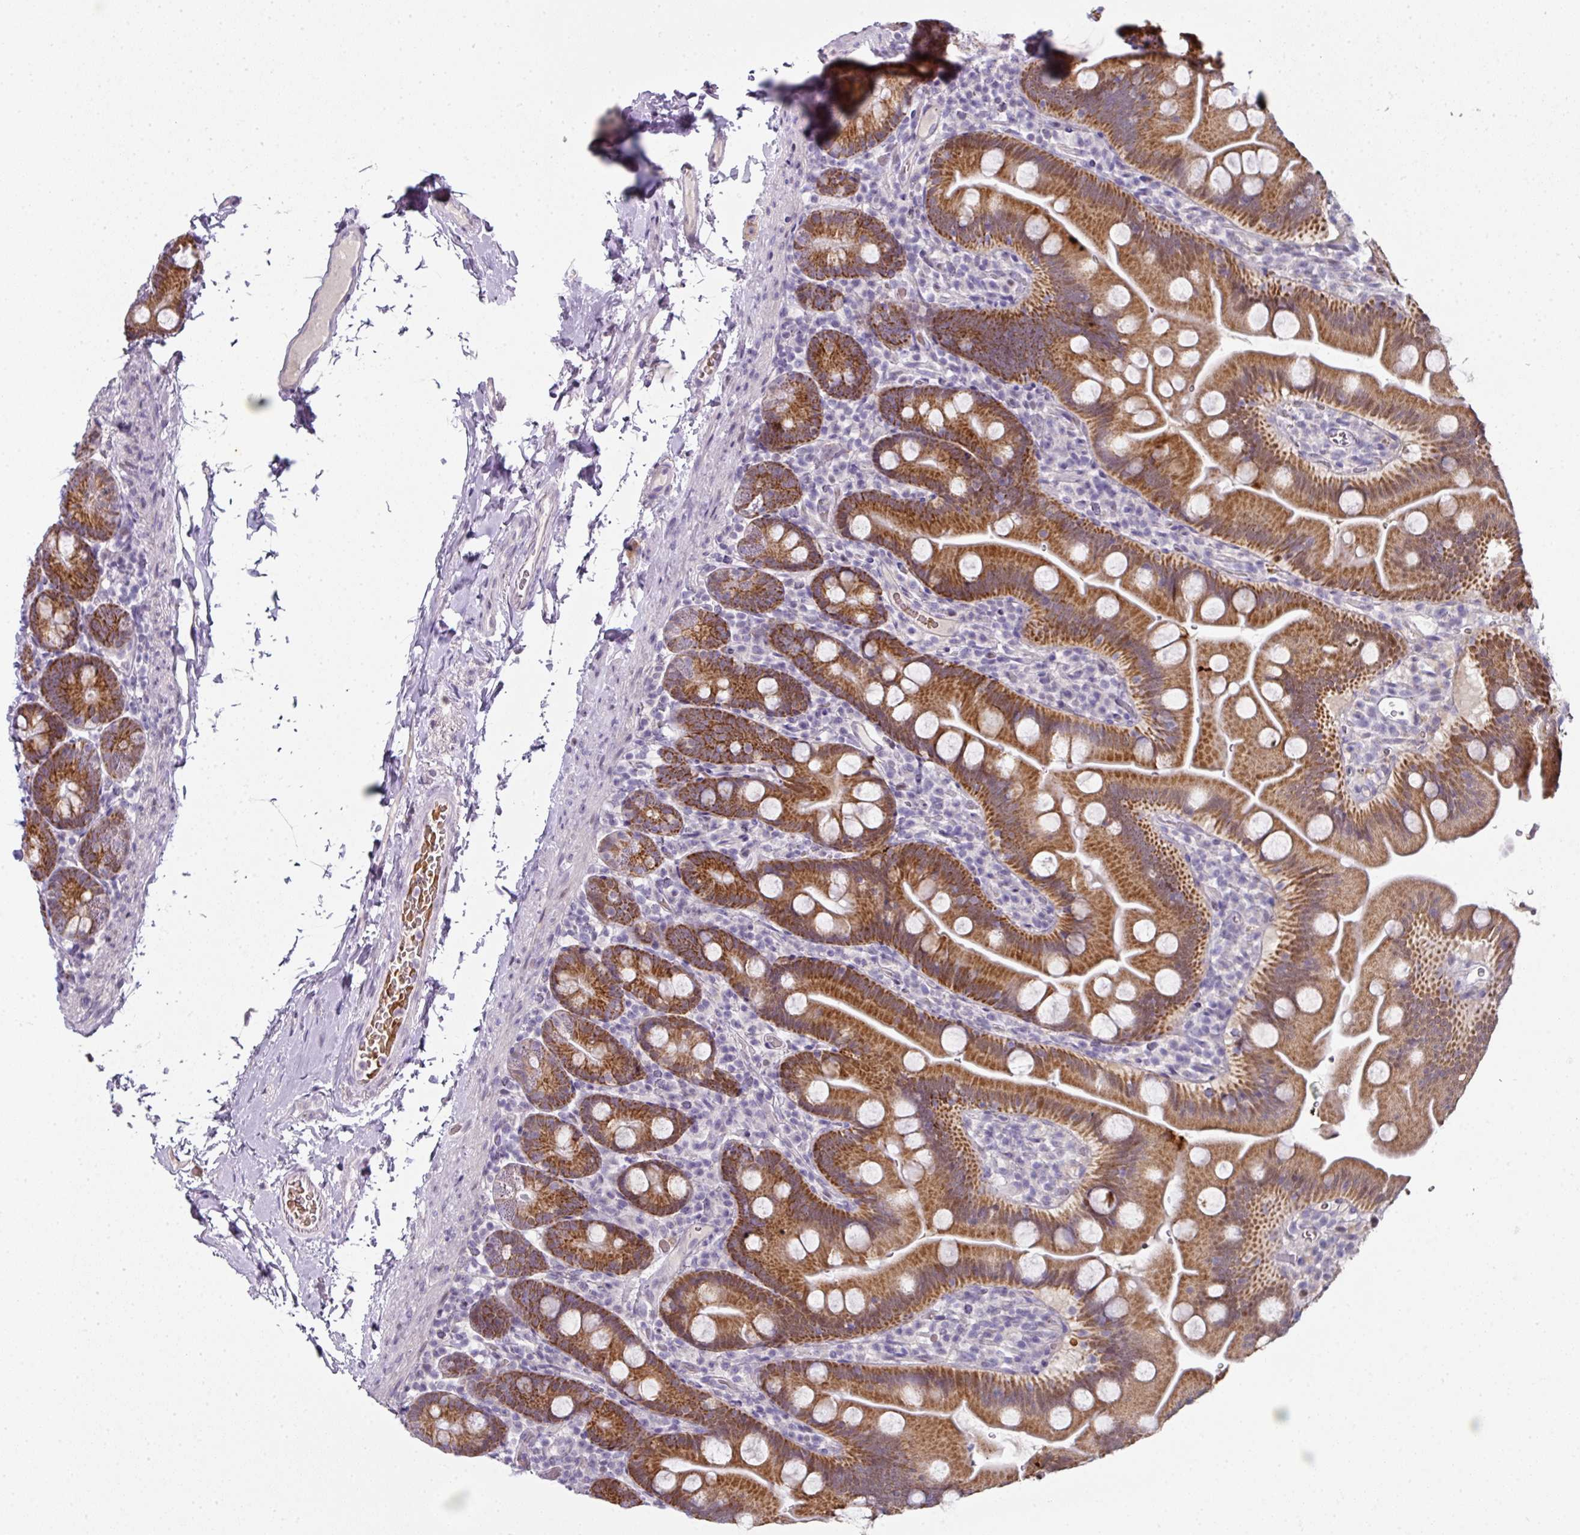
{"staining": {"intensity": "strong", "quantity": ">75%", "location": "cytoplasmic/membranous"}, "tissue": "small intestine", "cell_type": "Glandular cells", "image_type": "normal", "snomed": [{"axis": "morphology", "description": "Normal tissue, NOS"}, {"axis": "topography", "description": "Small intestine"}], "caption": "A micrograph of small intestine stained for a protein shows strong cytoplasmic/membranous brown staining in glandular cells.", "gene": "ANKRD18A", "patient": {"sex": "female", "age": 68}}